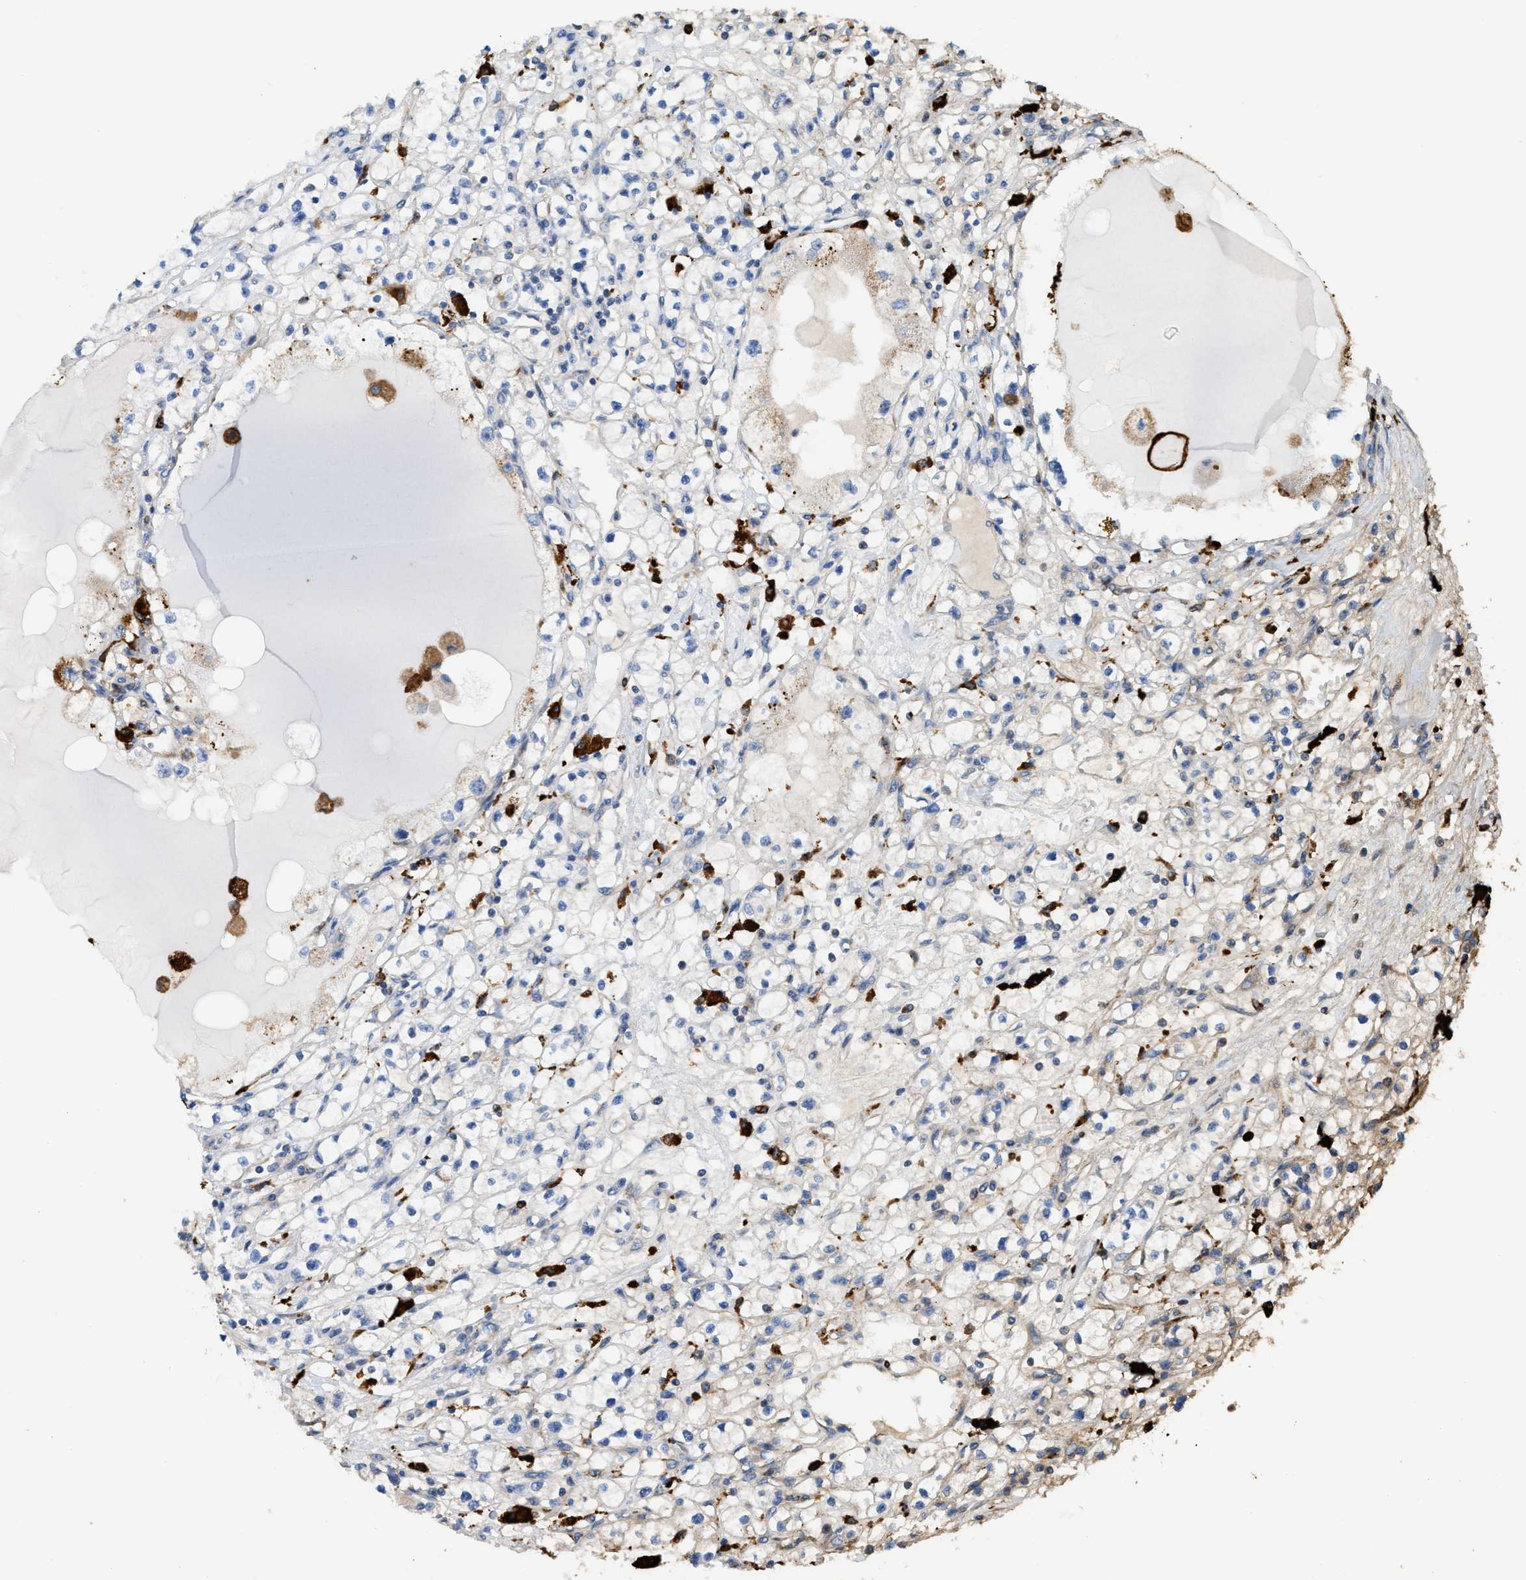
{"staining": {"intensity": "negative", "quantity": "none", "location": "none"}, "tissue": "renal cancer", "cell_type": "Tumor cells", "image_type": "cancer", "snomed": [{"axis": "morphology", "description": "Adenocarcinoma, NOS"}, {"axis": "topography", "description": "Kidney"}], "caption": "IHC micrograph of human renal adenocarcinoma stained for a protein (brown), which shows no expression in tumor cells.", "gene": "ATIC", "patient": {"sex": "male", "age": 56}}